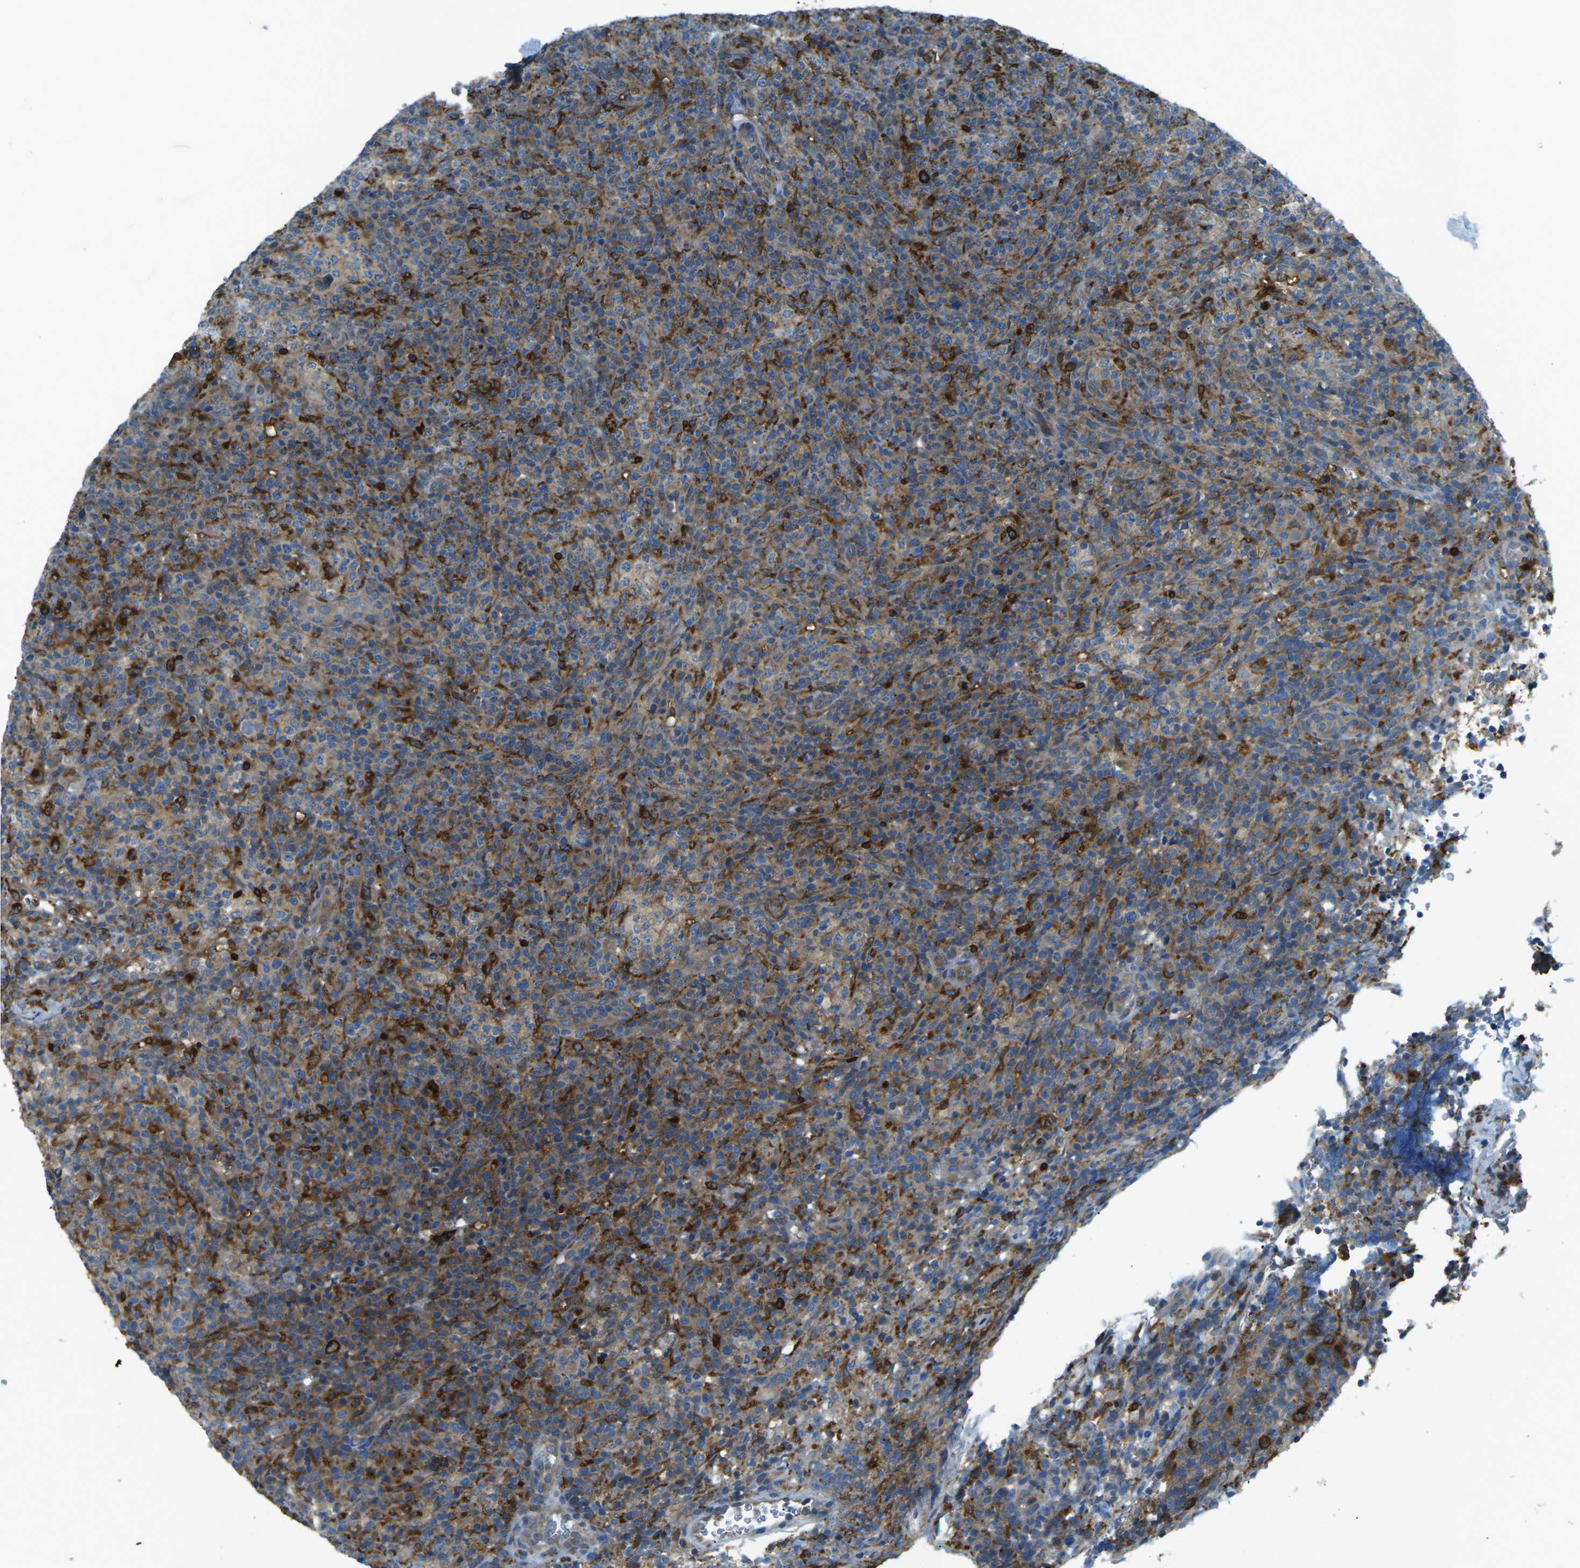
{"staining": {"intensity": "moderate", "quantity": "25%-75%", "location": "cytoplasmic/membranous"}, "tissue": "lymphoma", "cell_type": "Tumor cells", "image_type": "cancer", "snomed": [{"axis": "morphology", "description": "Malignant lymphoma, non-Hodgkin's type, High grade"}, {"axis": "topography", "description": "Lymph node"}], "caption": "The micrograph demonstrates a brown stain indicating the presence of a protein in the cytoplasmic/membranous of tumor cells in lymphoma.", "gene": "CDK17", "patient": {"sex": "female", "age": 76}}